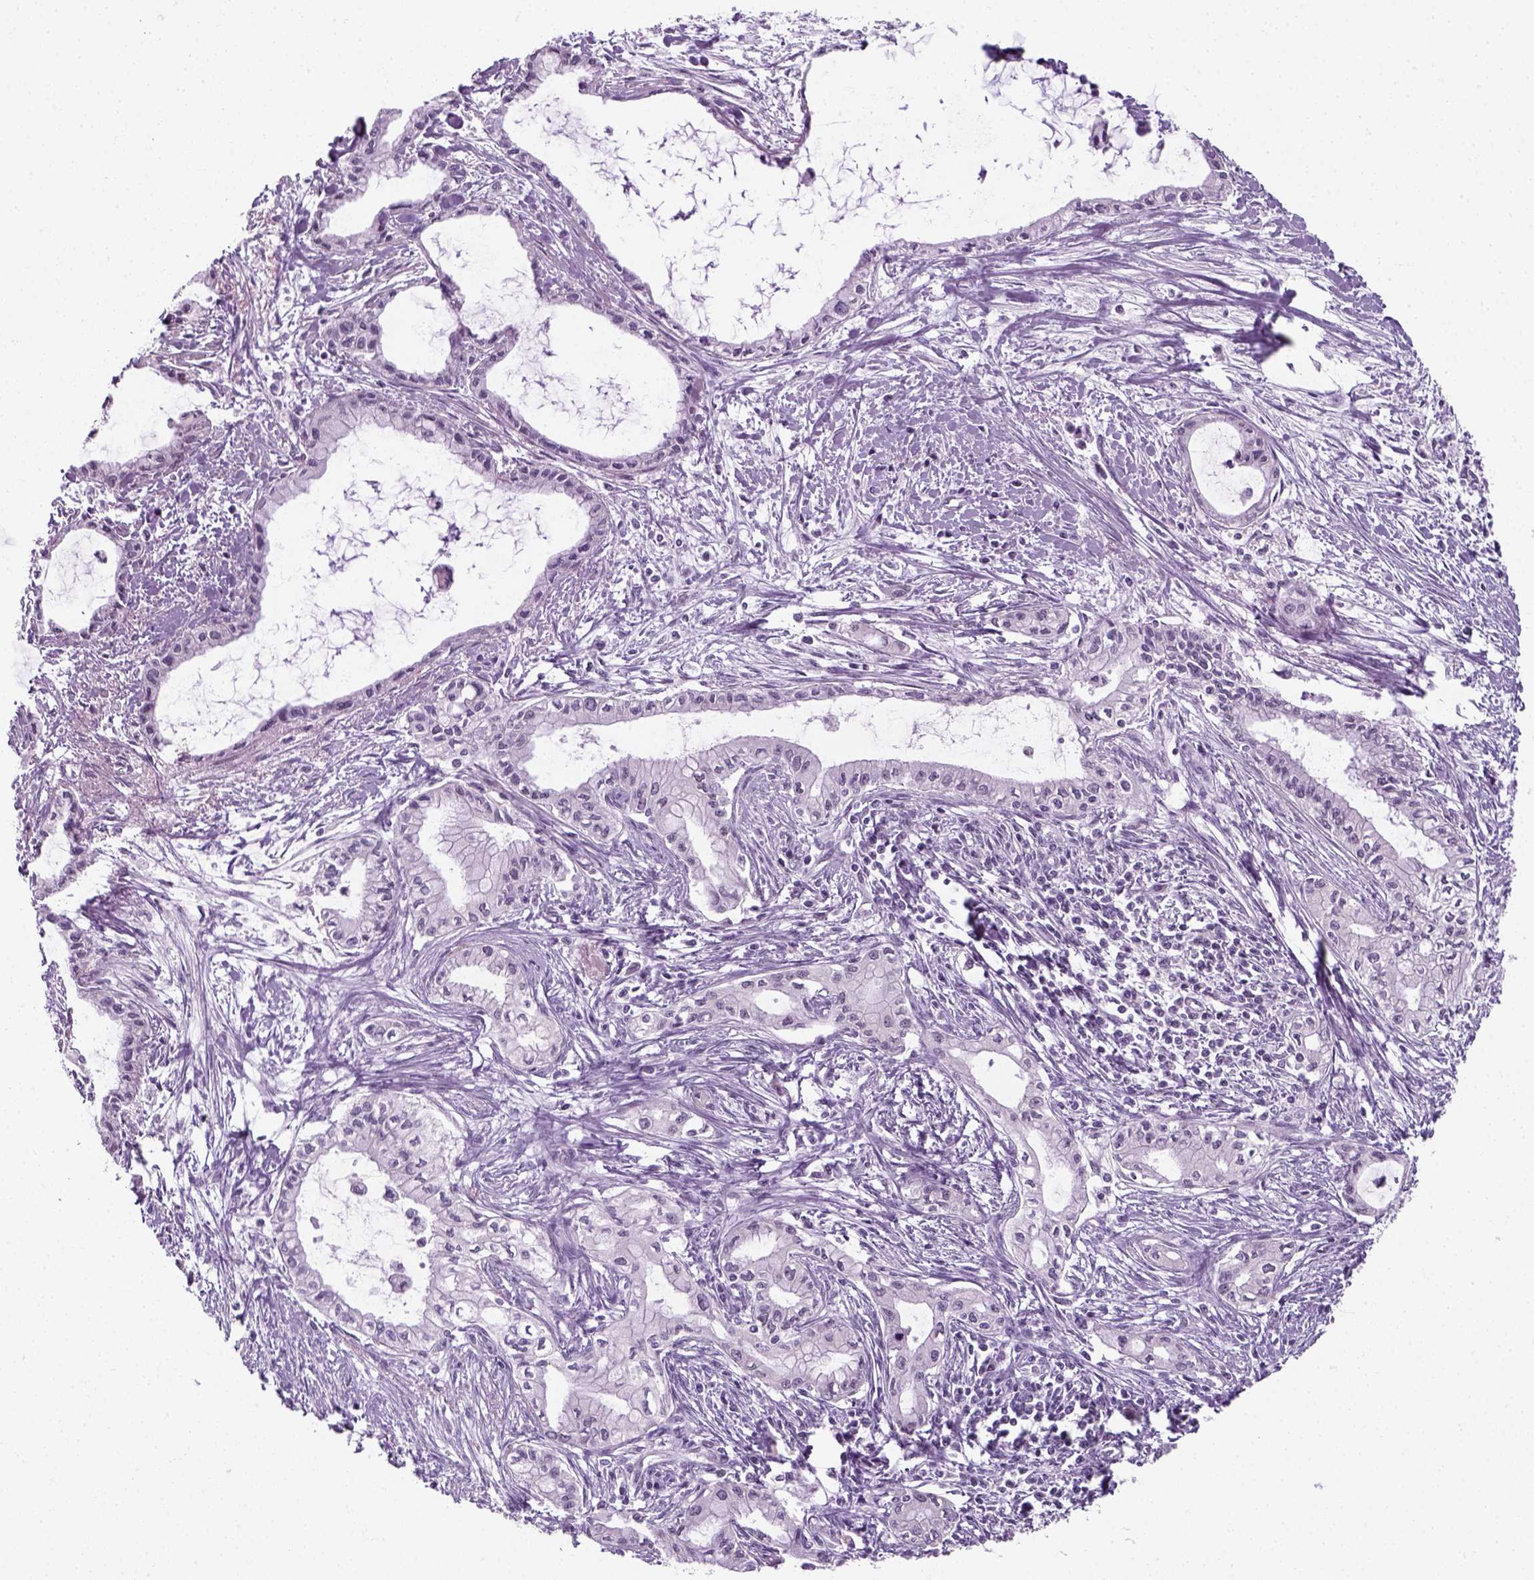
{"staining": {"intensity": "negative", "quantity": "none", "location": "none"}, "tissue": "pancreatic cancer", "cell_type": "Tumor cells", "image_type": "cancer", "snomed": [{"axis": "morphology", "description": "Adenocarcinoma, NOS"}, {"axis": "topography", "description": "Pancreas"}], "caption": "A high-resolution image shows immunohistochemistry staining of adenocarcinoma (pancreatic), which exhibits no significant expression in tumor cells. The staining is performed using DAB (3,3'-diaminobenzidine) brown chromogen with nuclei counter-stained in using hematoxylin.", "gene": "ZNF865", "patient": {"sex": "male", "age": 48}}